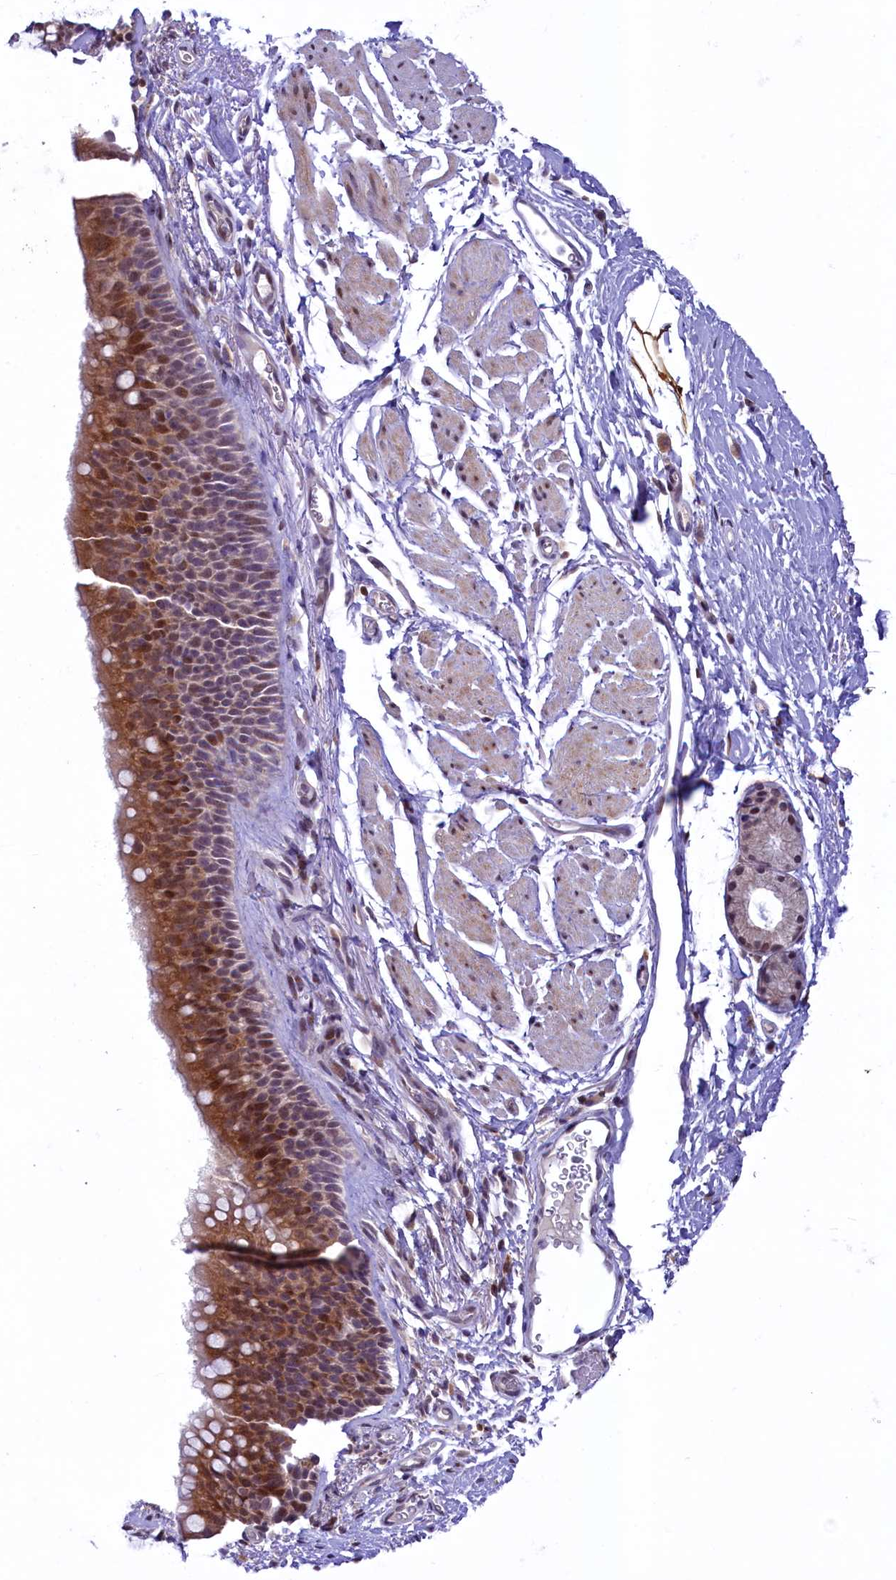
{"staining": {"intensity": "moderate", "quantity": "25%-75%", "location": "cytoplasmic/membranous,nuclear"}, "tissue": "bronchus", "cell_type": "Respiratory epithelial cells", "image_type": "normal", "snomed": [{"axis": "morphology", "description": "Normal tissue, NOS"}, {"axis": "topography", "description": "Cartilage tissue"}, {"axis": "topography", "description": "Bronchus"}], "caption": "Immunohistochemistry (IHC) staining of unremarkable bronchus, which displays medium levels of moderate cytoplasmic/membranous,nuclear expression in approximately 25%-75% of respiratory epithelial cells indicating moderate cytoplasmic/membranous,nuclear protein positivity. The staining was performed using DAB (3,3'-diaminobenzidine) (brown) for protein detection and nuclei were counterstained in hematoxylin (blue).", "gene": "ANKS3", "patient": {"sex": "female", "age": 53}}